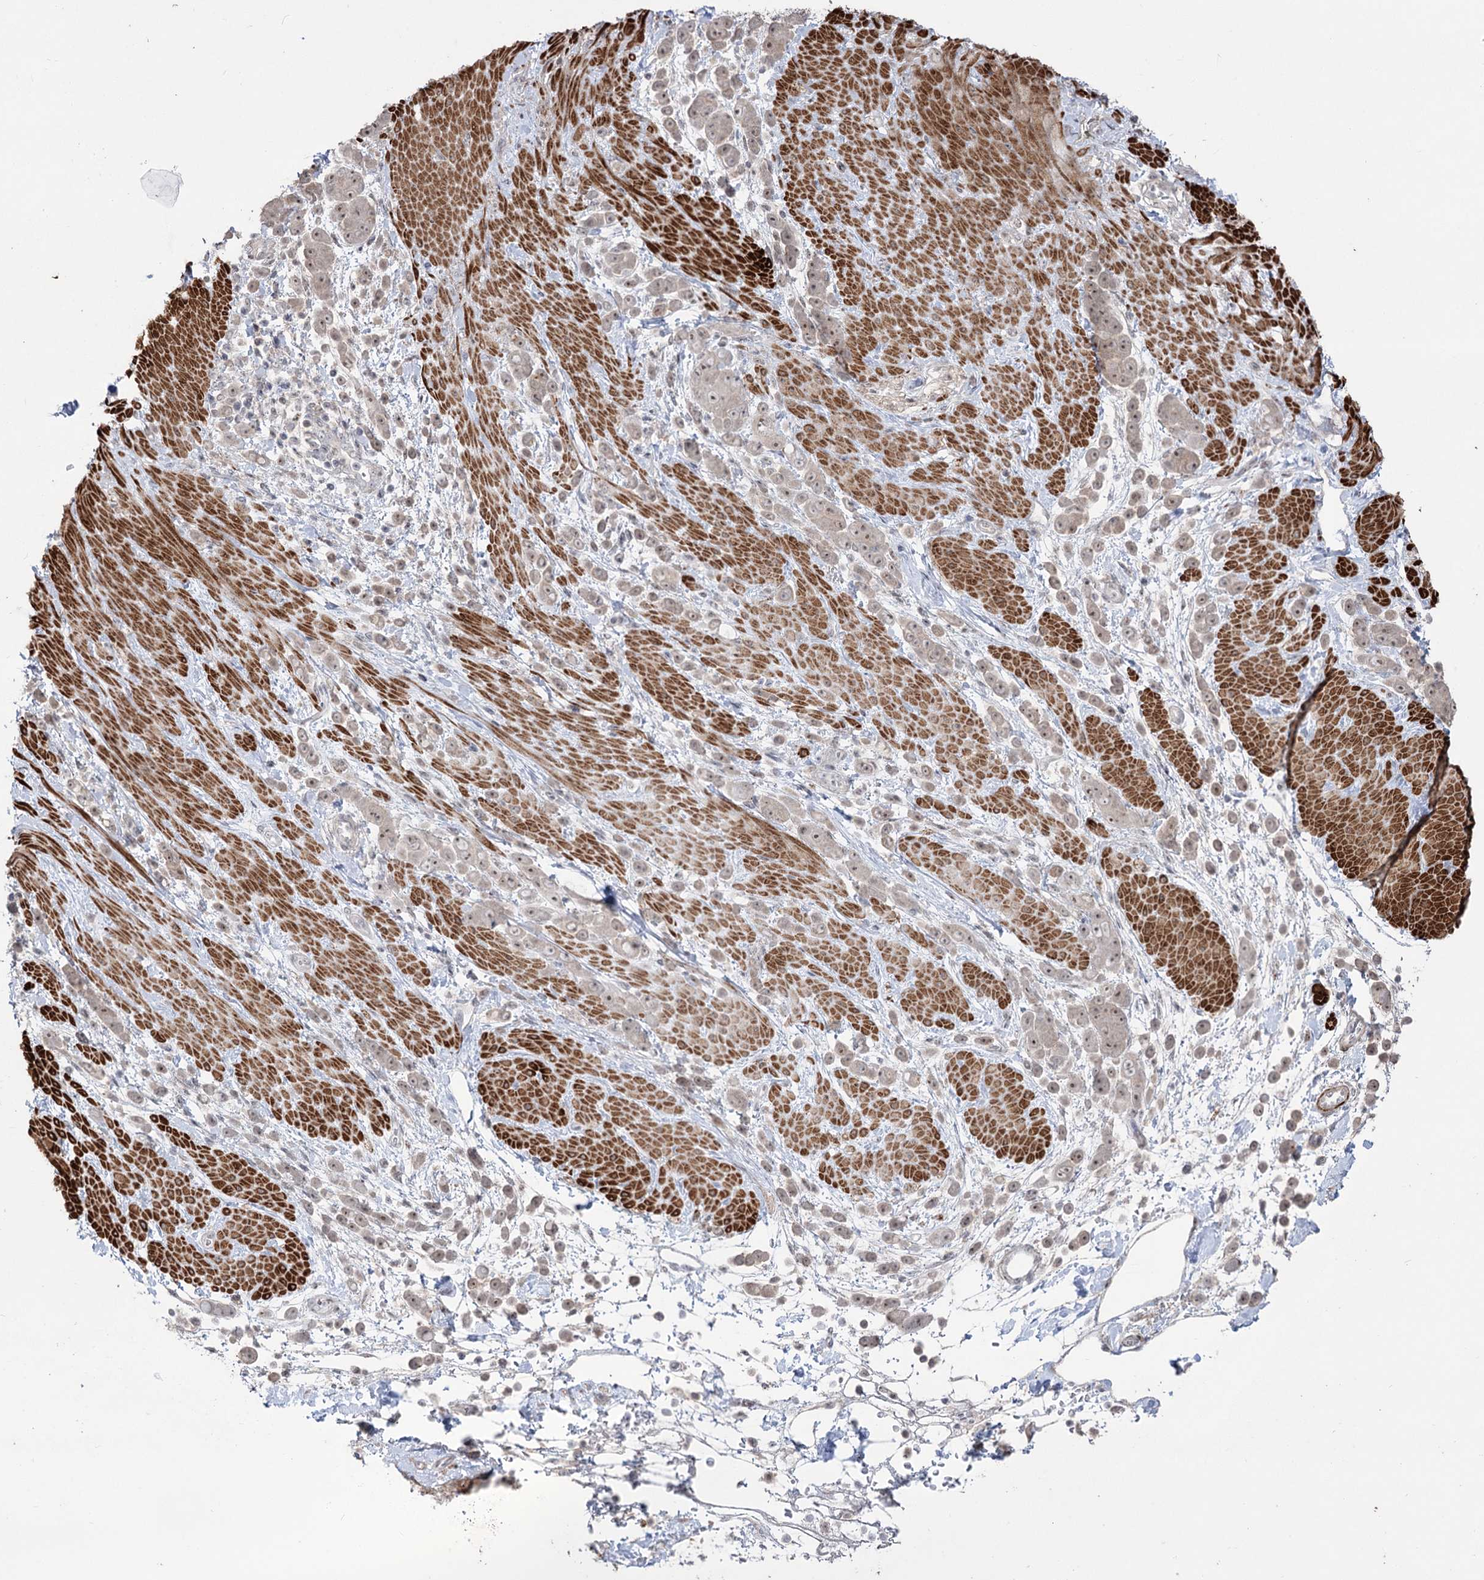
{"staining": {"intensity": "weak", "quantity": ">75%", "location": "nuclear"}, "tissue": "pancreatic cancer", "cell_type": "Tumor cells", "image_type": "cancer", "snomed": [{"axis": "morphology", "description": "Normal tissue, NOS"}, {"axis": "morphology", "description": "Adenocarcinoma, NOS"}, {"axis": "topography", "description": "Pancreas"}], "caption": "Tumor cells show low levels of weak nuclear expression in approximately >75% of cells in pancreatic cancer (adenocarcinoma). Immunohistochemistry (ihc) stains the protein of interest in brown and the nuclei are stained blue.", "gene": "ZSCAN23", "patient": {"sex": "female", "age": 64}}